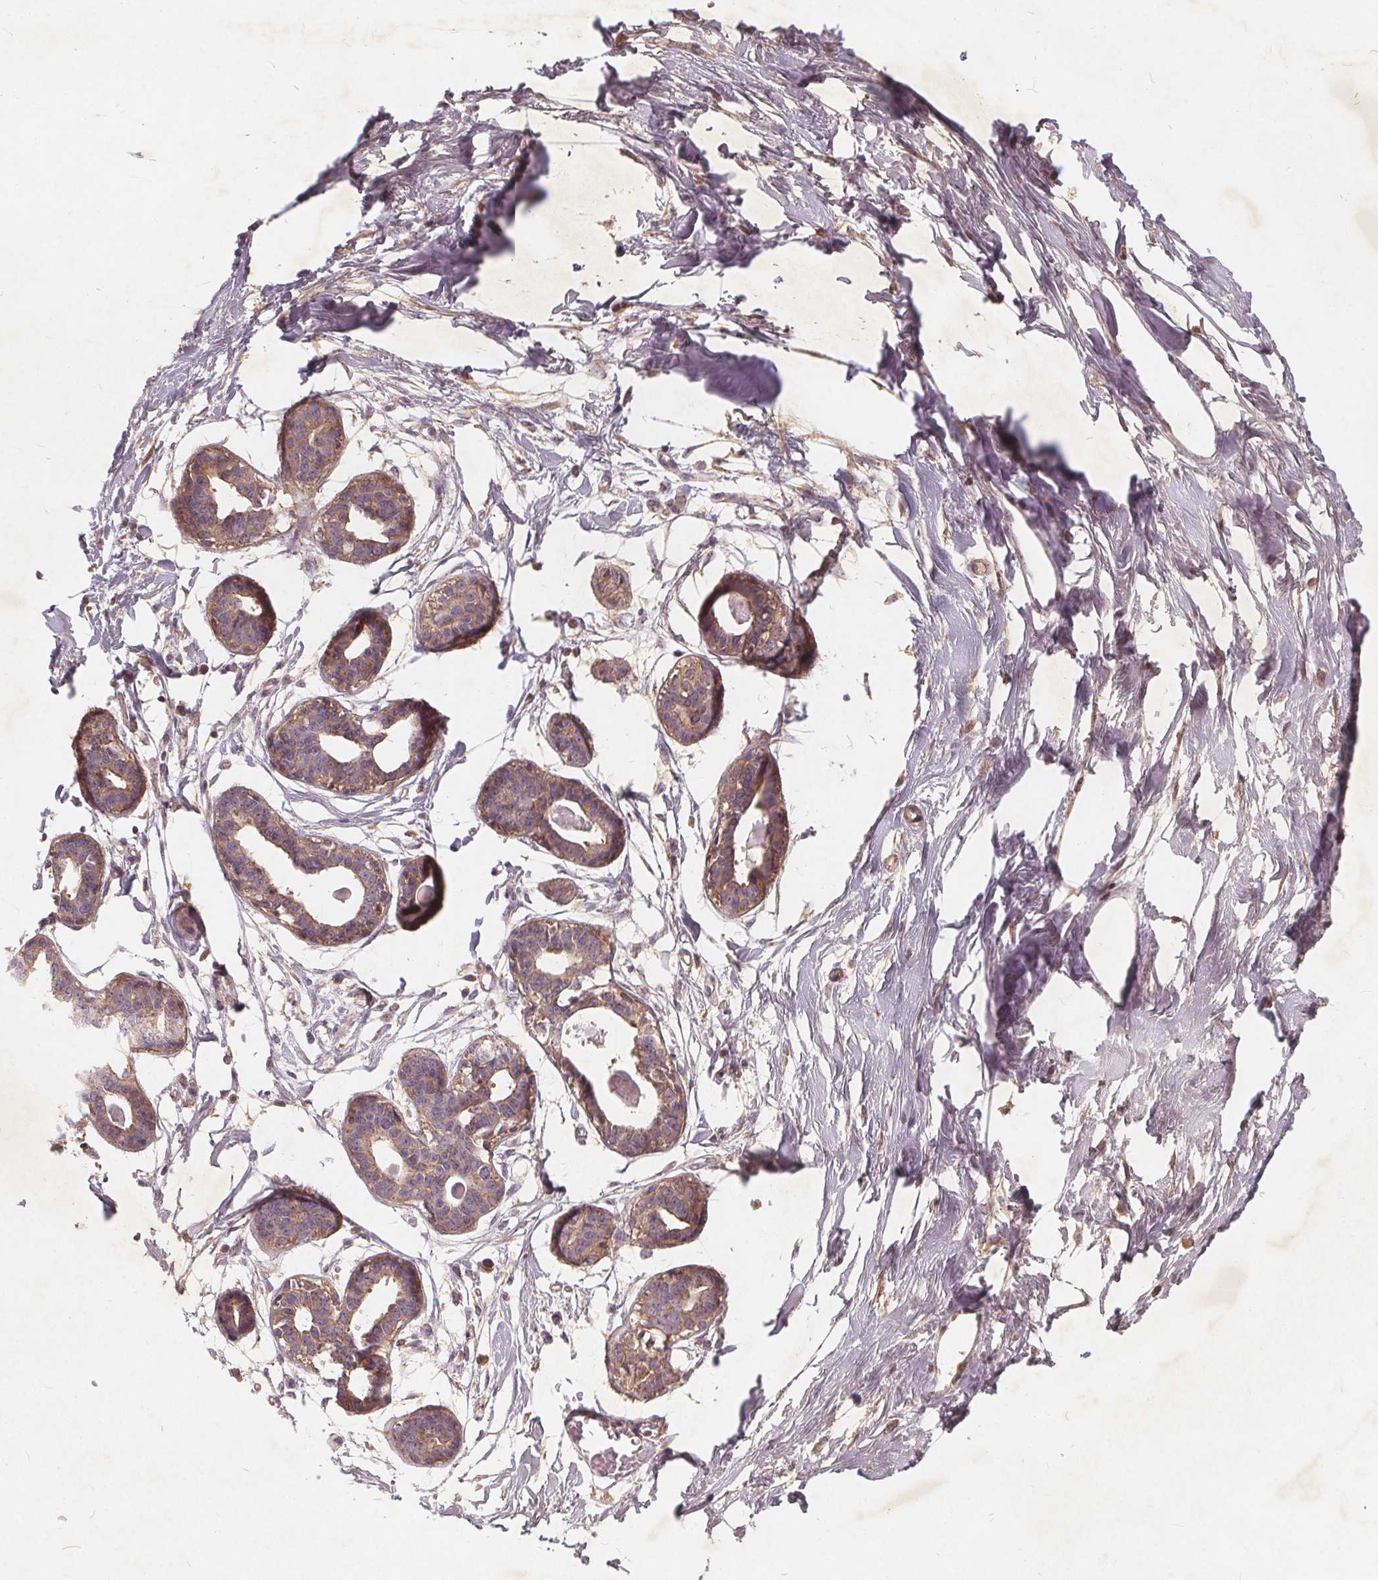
{"staining": {"intensity": "negative", "quantity": "none", "location": "none"}, "tissue": "breast", "cell_type": "Adipocytes", "image_type": "normal", "snomed": [{"axis": "morphology", "description": "Normal tissue, NOS"}, {"axis": "topography", "description": "Breast"}], "caption": "Micrograph shows no significant protein positivity in adipocytes of unremarkable breast.", "gene": "CSNK1G2", "patient": {"sex": "female", "age": 45}}